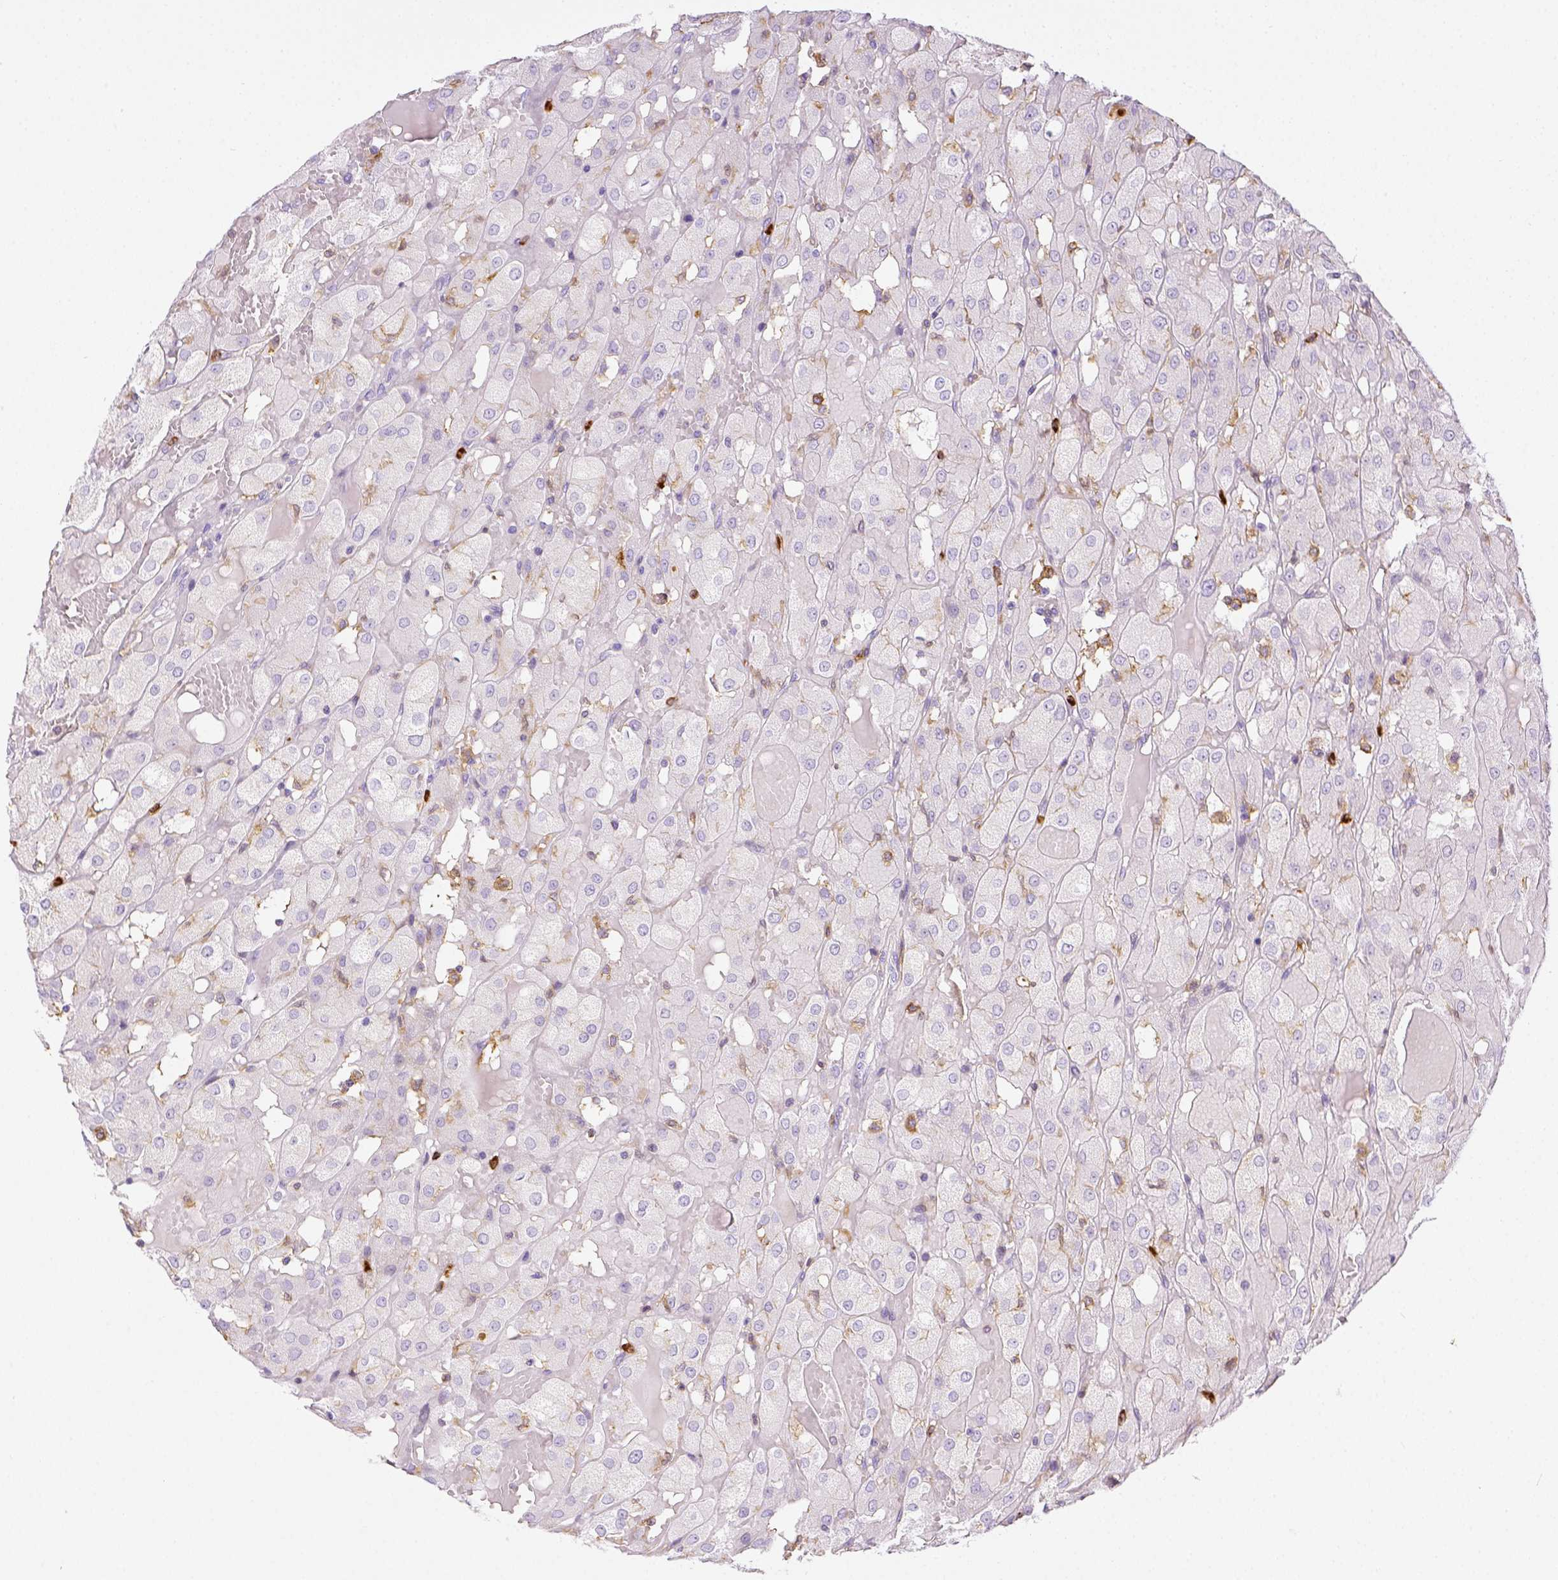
{"staining": {"intensity": "negative", "quantity": "none", "location": "none"}, "tissue": "renal cancer", "cell_type": "Tumor cells", "image_type": "cancer", "snomed": [{"axis": "morphology", "description": "Adenocarcinoma, NOS"}, {"axis": "topography", "description": "Kidney"}], "caption": "Human renal cancer (adenocarcinoma) stained for a protein using immunohistochemistry reveals no expression in tumor cells.", "gene": "ITGAM", "patient": {"sex": "male", "age": 72}}